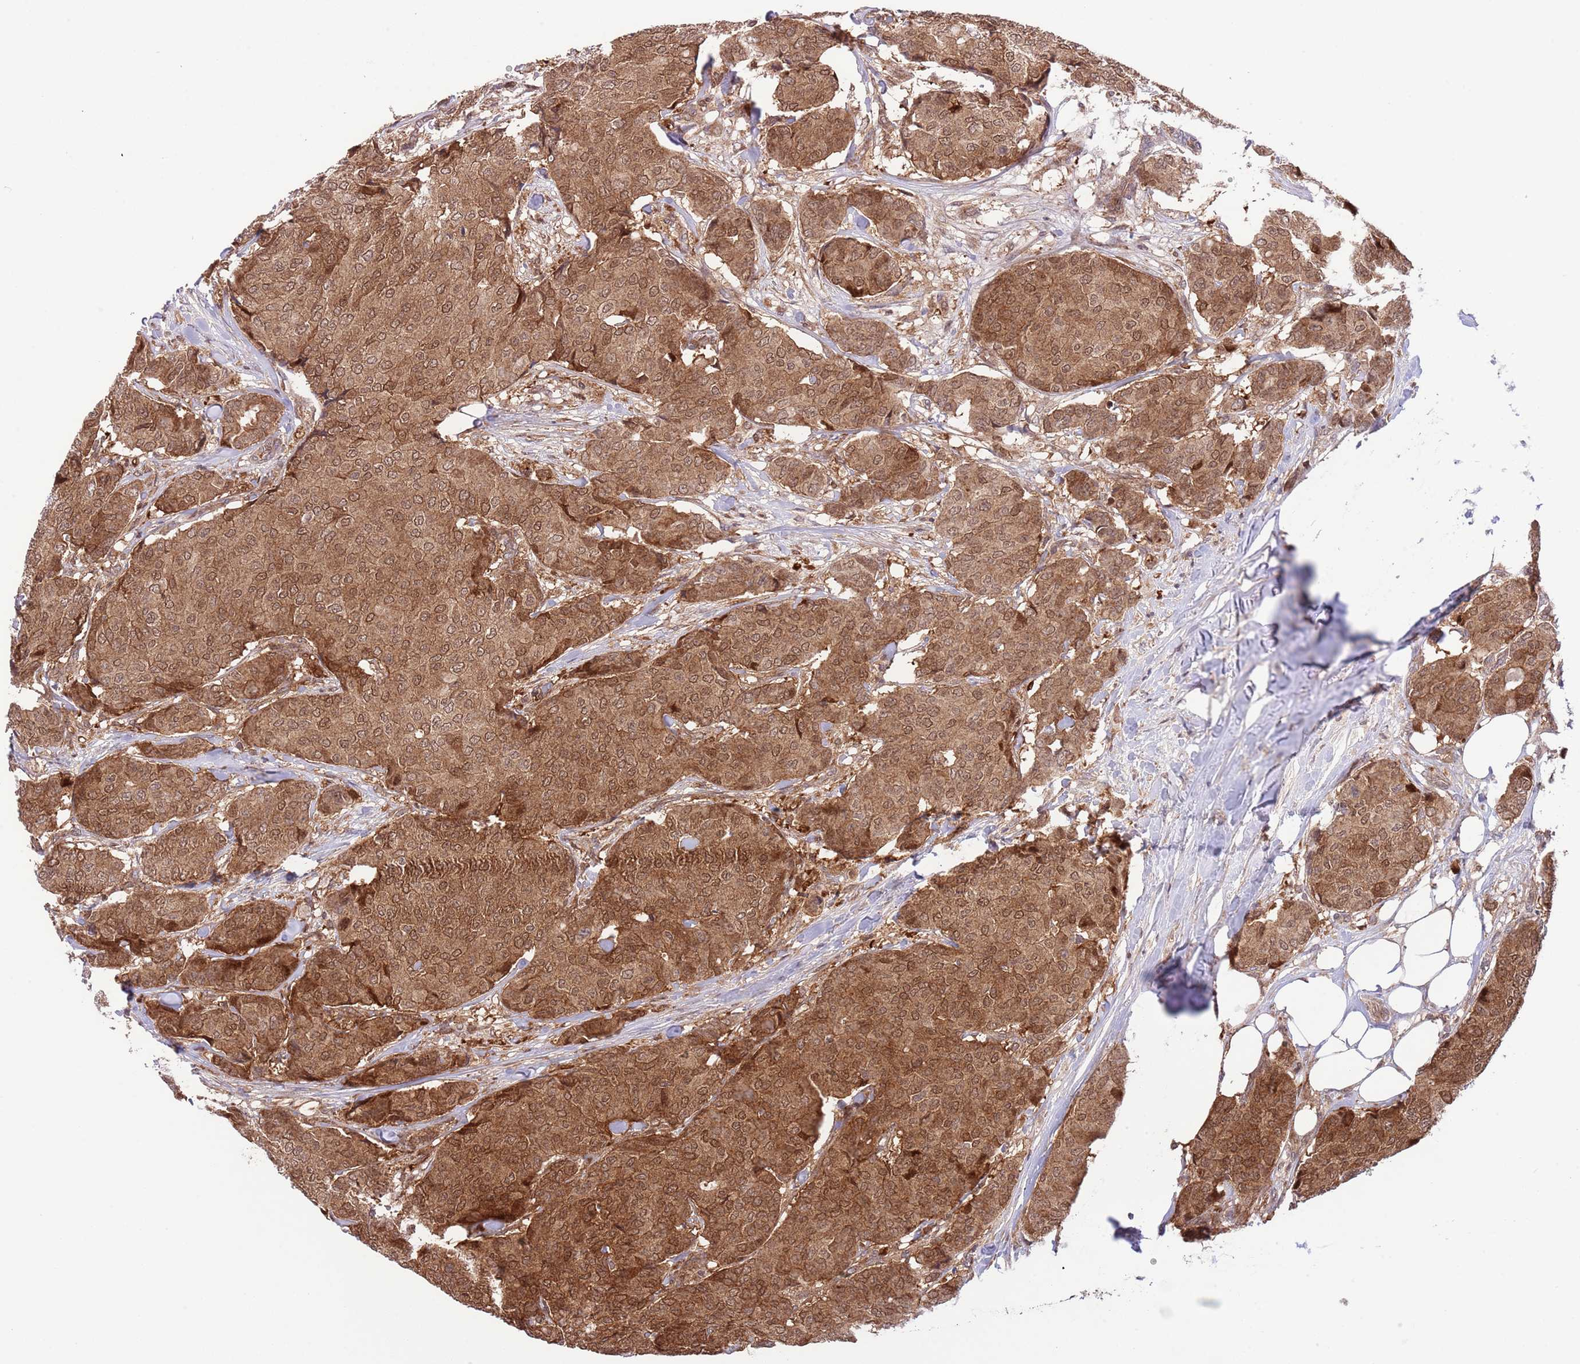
{"staining": {"intensity": "moderate", "quantity": ">75%", "location": "cytoplasmic/membranous,nuclear"}, "tissue": "breast cancer", "cell_type": "Tumor cells", "image_type": "cancer", "snomed": [{"axis": "morphology", "description": "Duct carcinoma"}, {"axis": "topography", "description": "Breast"}], "caption": "IHC image of human breast infiltrating ductal carcinoma stained for a protein (brown), which reveals medium levels of moderate cytoplasmic/membranous and nuclear staining in about >75% of tumor cells.", "gene": "HDHD2", "patient": {"sex": "female", "age": 75}}